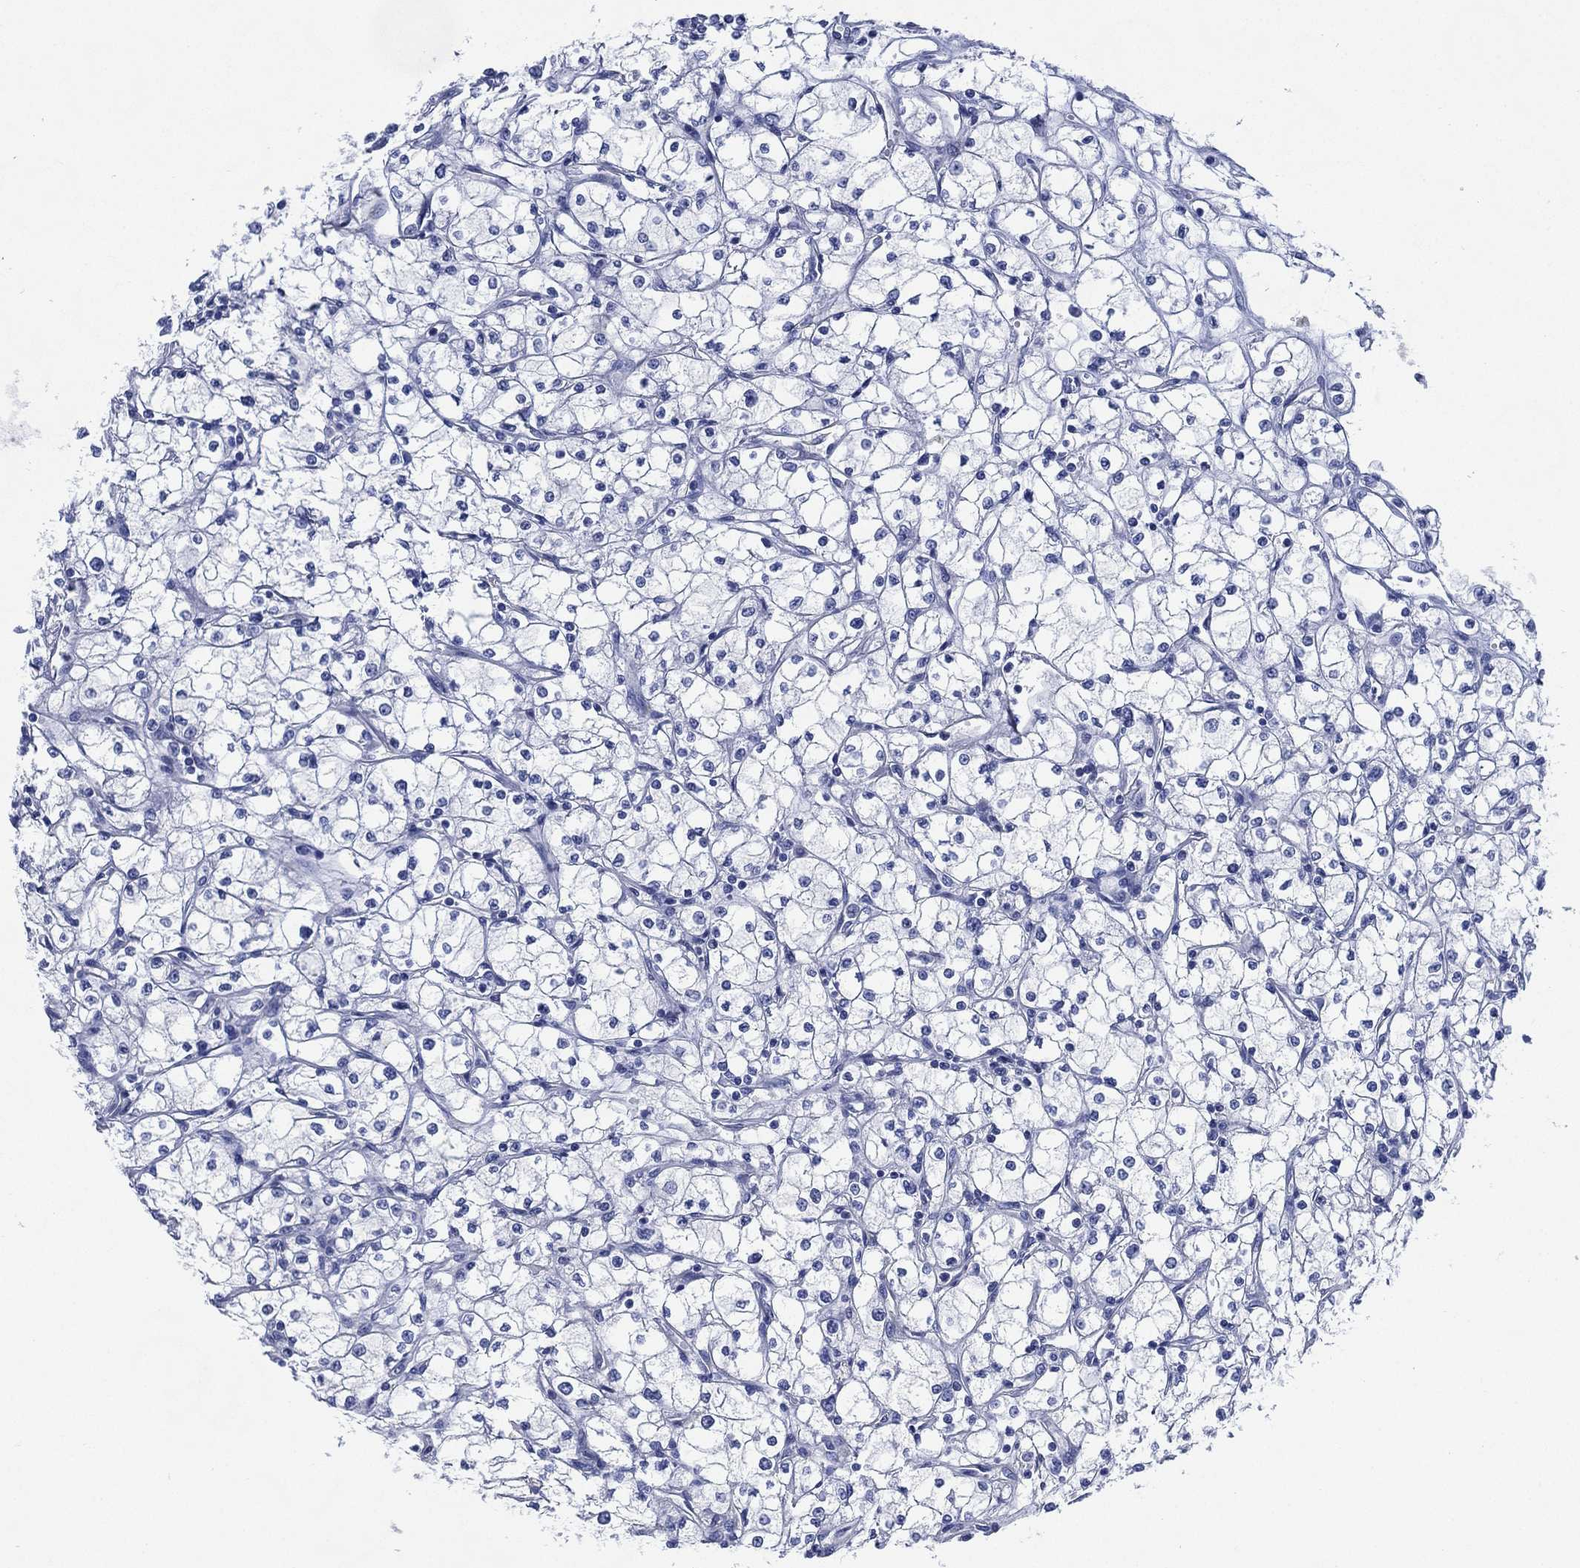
{"staining": {"intensity": "negative", "quantity": "none", "location": "none"}, "tissue": "renal cancer", "cell_type": "Tumor cells", "image_type": "cancer", "snomed": [{"axis": "morphology", "description": "Adenocarcinoma, NOS"}, {"axis": "topography", "description": "Kidney"}], "caption": "The IHC photomicrograph has no significant positivity in tumor cells of renal cancer tissue. Brightfield microscopy of immunohistochemistry (IHC) stained with DAB (3,3'-diaminobenzidine) (brown) and hematoxylin (blue), captured at high magnification.", "gene": "CCDC70", "patient": {"sex": "male", "age": 67}}